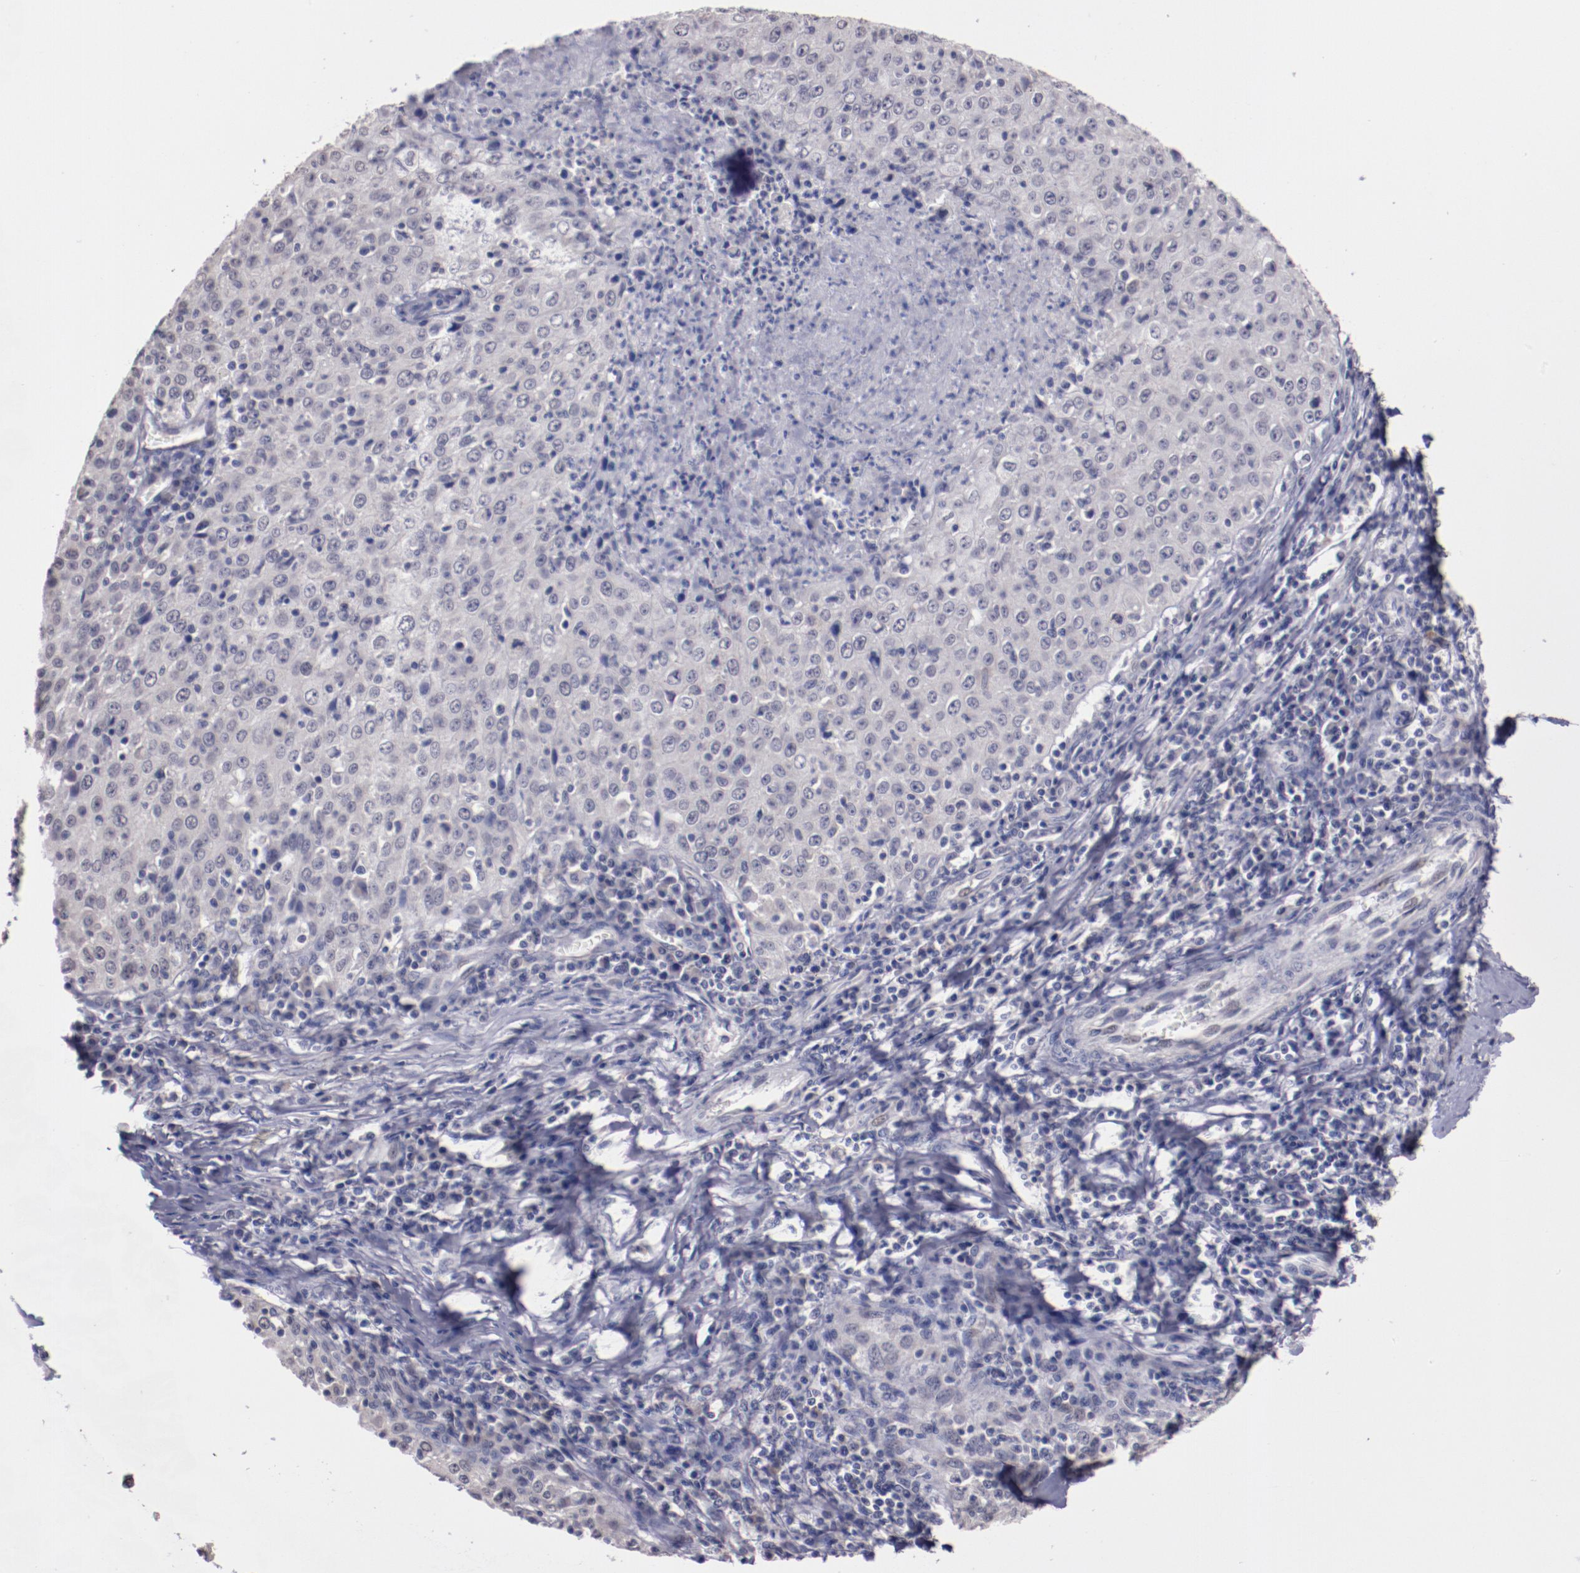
{"staining": {"intensity": "negative", "quantity": "none", "location": "none"}, "tissue": "cervical cancer", "cell_type": "Tumor cells", "image_type": "cancer", "snomed": [{"axis": "morphology", "description": "Squamous cell carcinoma, NOS"}, {"axis": "topography", "description": "Cervix"}], "caption": "This is a photomicrograph of immunohistochemistry (IHC) staining of squamous cell carcinoma (cervical), which shows no positivity in tumor cells.", "gene": "NRXN3", "patient": {"sex": "female", "age": 27}}